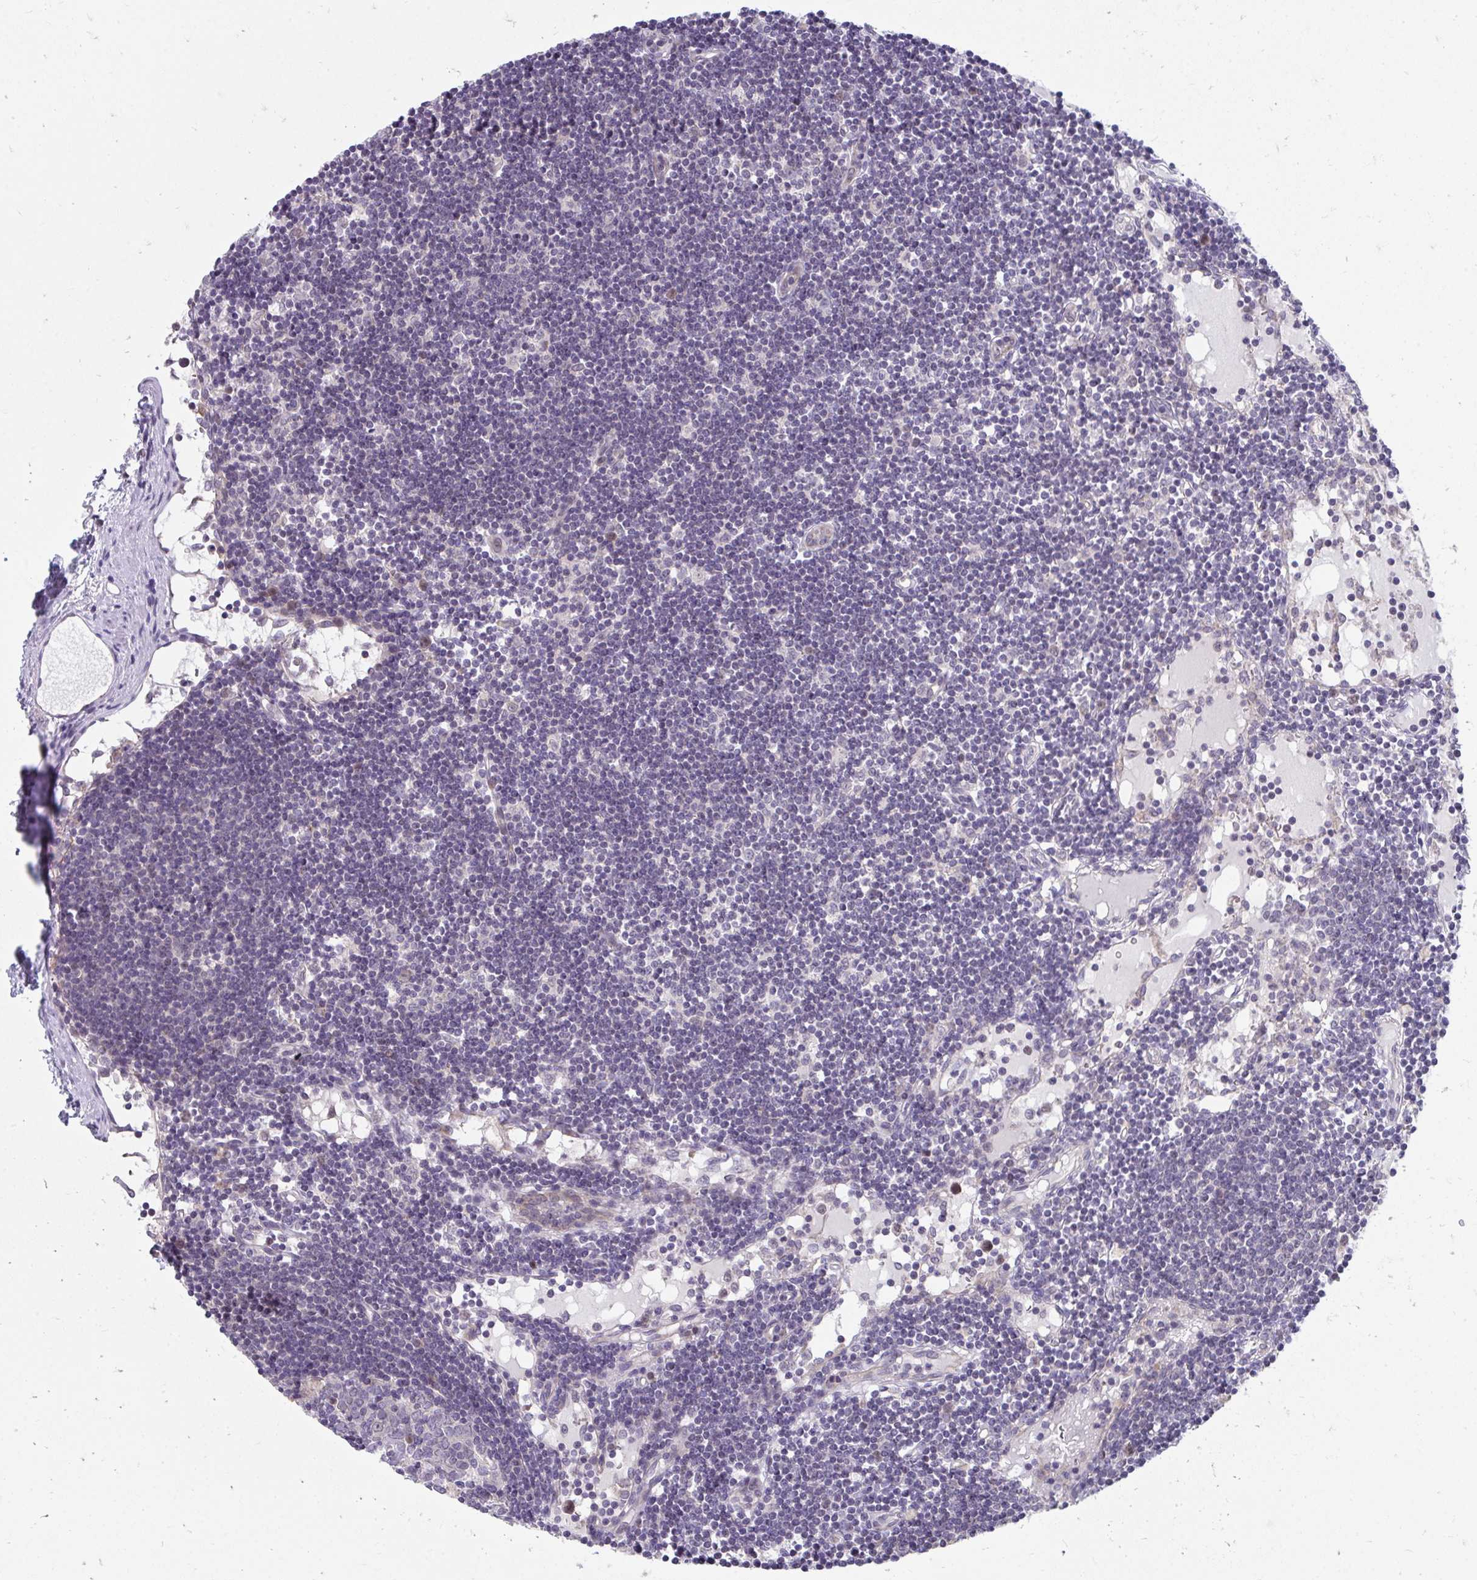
{"staining": {"intensity": "negative", "quantity": "none", "location": "none"}, "tissue": "lymph node", "cell_type": "Germinal center cells", "image_type": "normal", "snomed": [{"axis": "morphology", "description": "Normal tissue, NOS"}, {"axis": "topography", "description": "Lymph node"}], "caption": "High magnification brightfield microscopy of benign lymph node stained with DAB (brown) and counterstained with hematoxylin (blue): germinal center cells show no significant expression. (DAB (3,3'-diaminobenzidine) immunohistochemistry visualized using brightfield microscopy, high magnification).", "gene": "MROH8", "patient": {"sex": "female", "age": 65}}